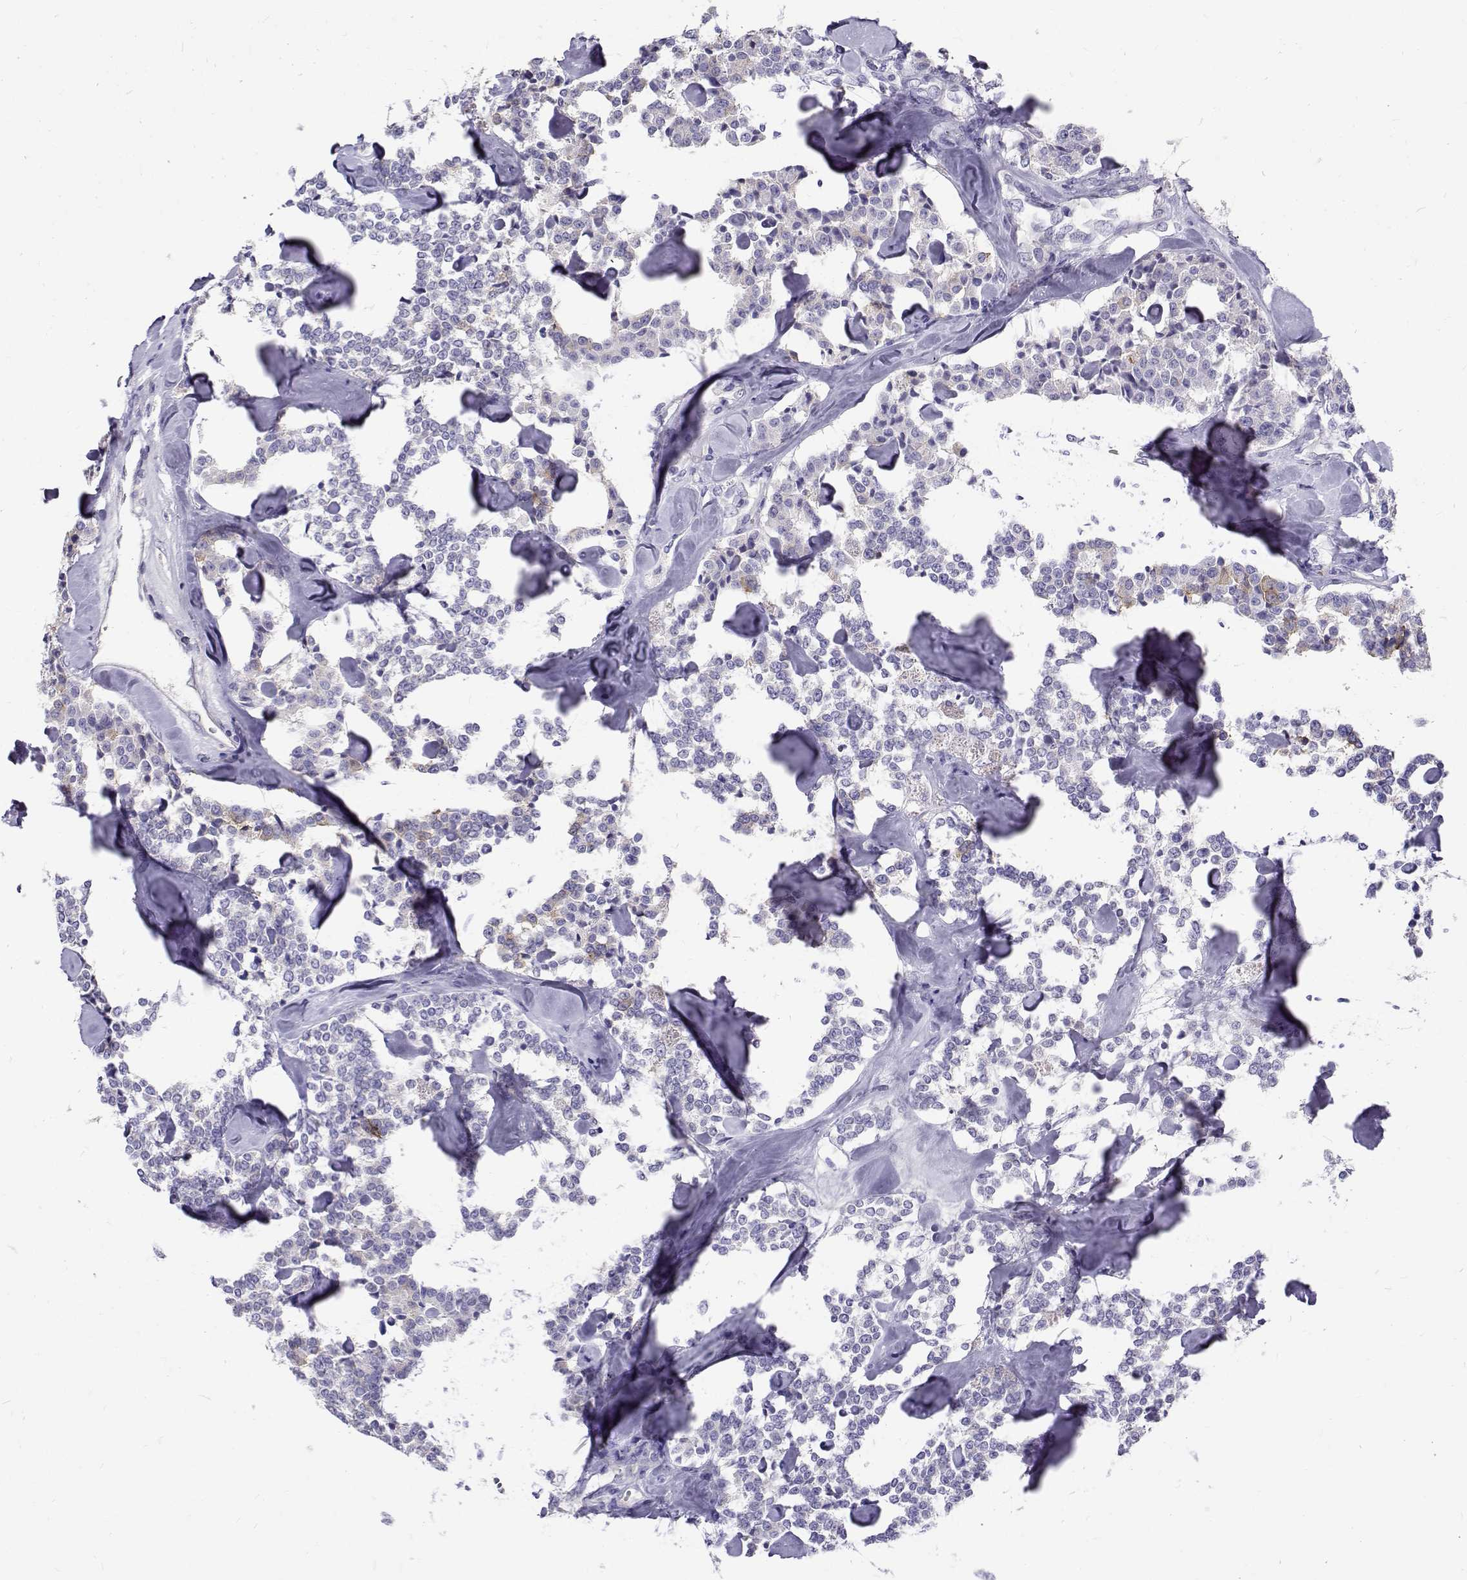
{"staining": {"intensity": "negative", "quantity": "none", "location": "none"}, "tissue": "carcinoid", "cell_type": "Tumor cells", "image_type": "cancer", "snomed": [{"axis": "morphology", "description": "Carcinoid, malignant, NOS"}, {"axis": "topography", "description": "Pancreas"}], "caption": "A photomicrograph of human malignant carcinoid is negative for staining in tumor cells.", "gene": "IGSF1", "patient": {"sex": "male", "age": 41}}